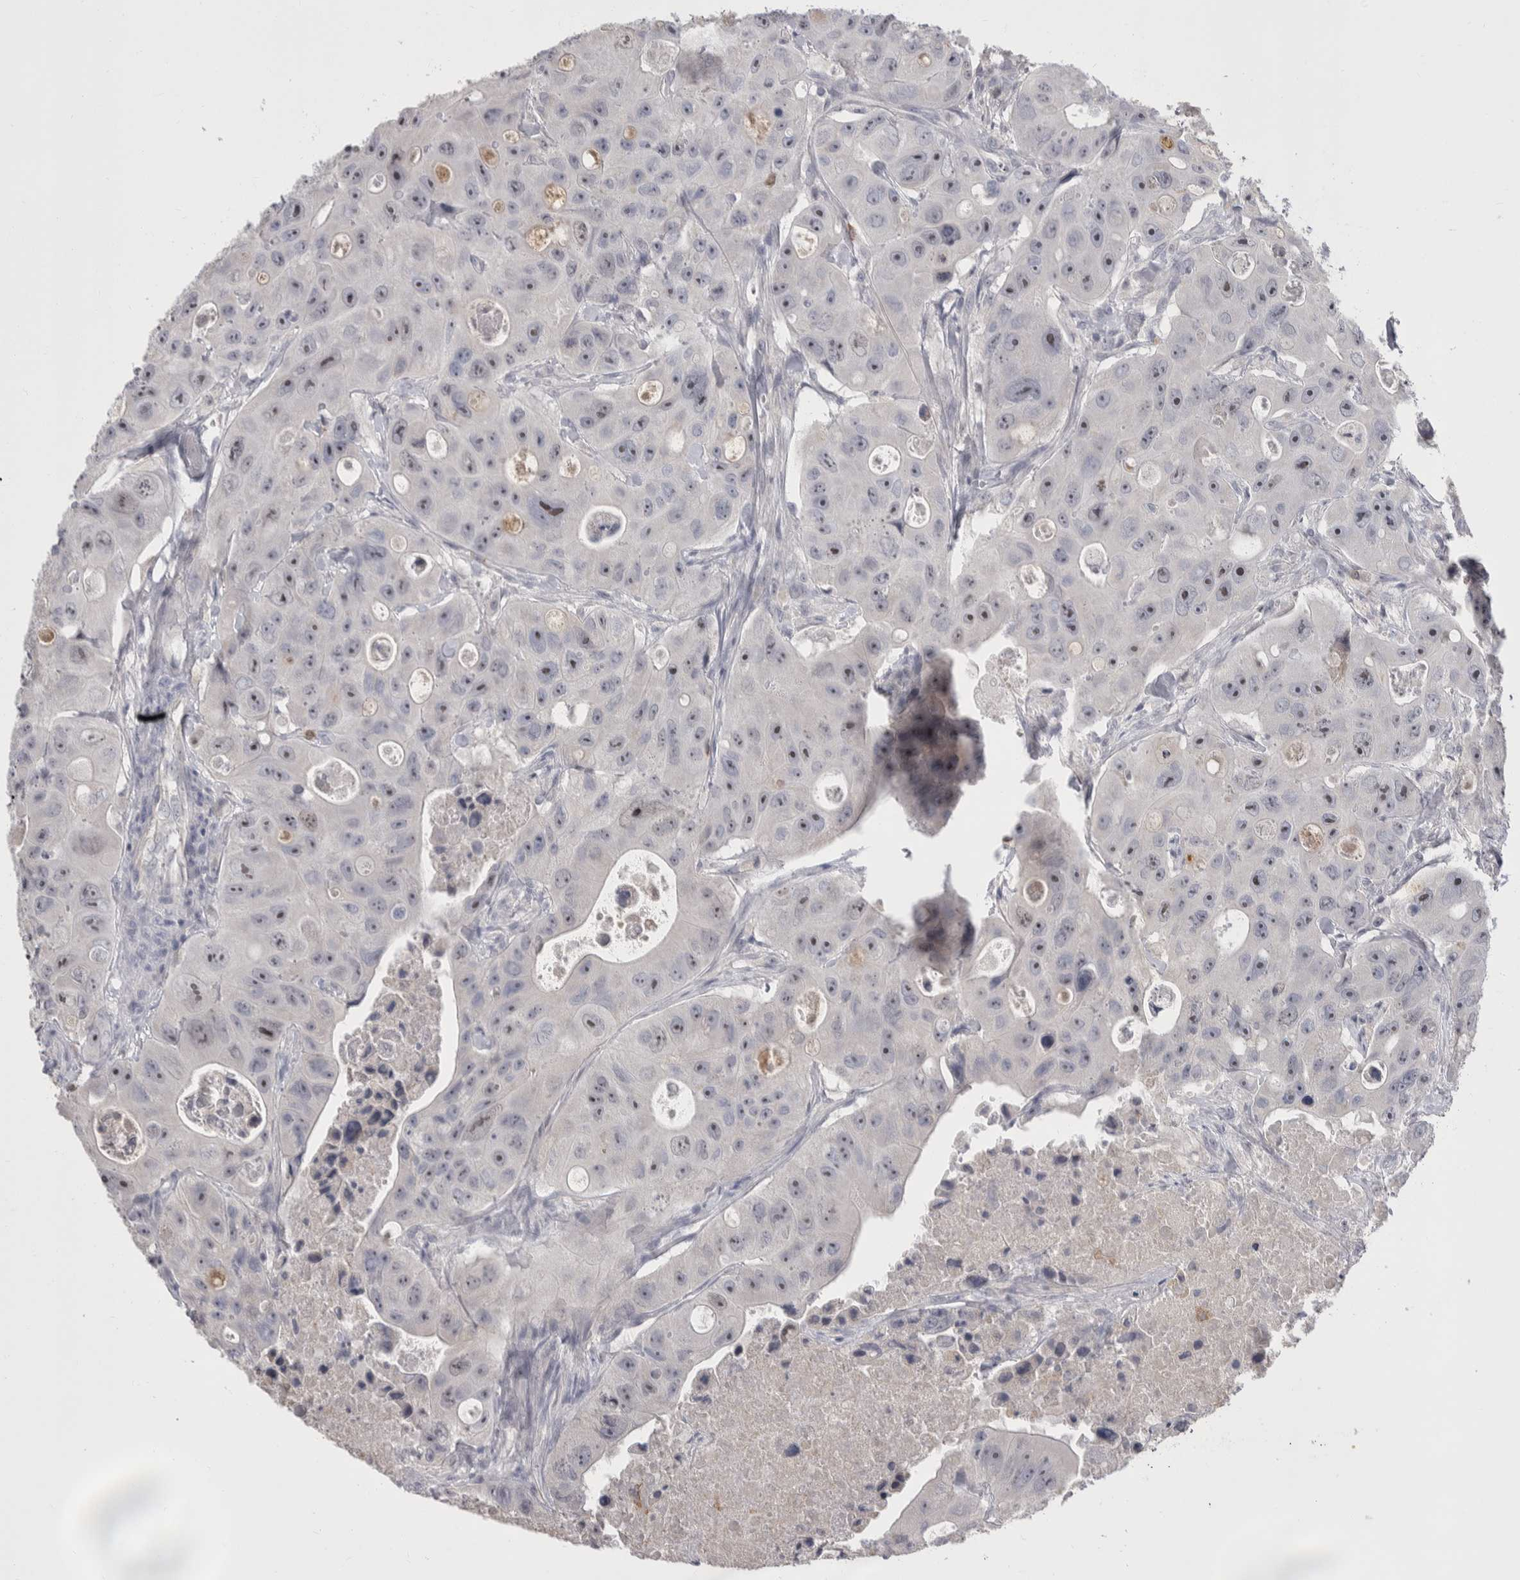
{"staining": {"intensity": "moderate", "quantity": ">75%", "location": "nuclear"}, "tissue": "colorectal cancer", "cell_type": "Tumor cells", "image_type": "cancer", "snomed": [{"axis": "morphology", "description": "Adenocarcinoma, NOS"}, {"axis": "topography", "description": "Colon"}], "caption": "The immunohistochemical stain shows moderate nuclear positivity in tumor cells of adenocarcinoma (colorectal) tissue.", "gene": "CEP295NL", "patient": {"sex": "female", "age": 46}}